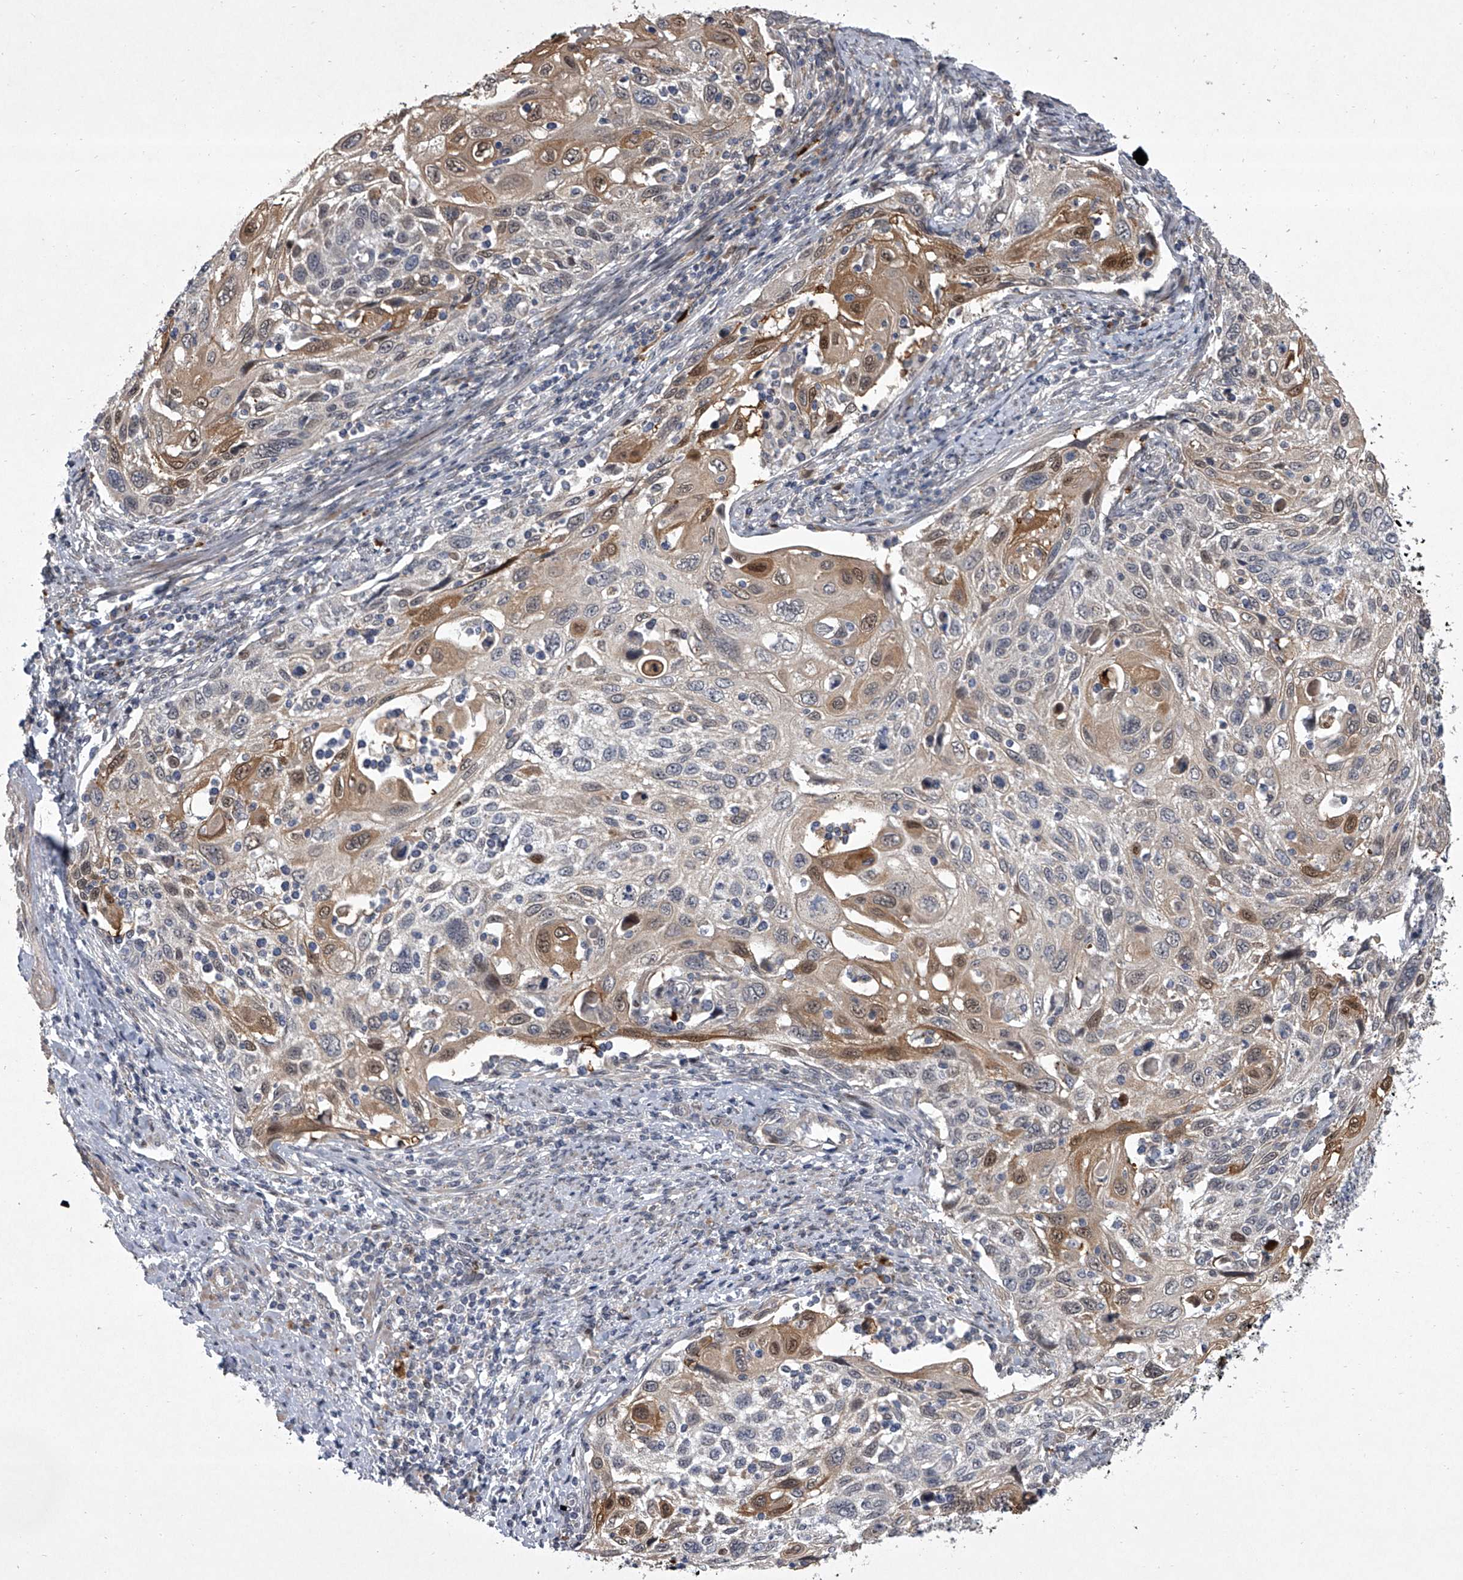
{"staining": {"intensity": "moderate", "quantity": "<25%", "location": "cytoplasmic/membranous,nuclear"}, "tissue": "cervical cancer", "cell_type": "Tumor cells", "image_type": "cancer", "snomed": [{"axis": "morphology", "description": "Squamous cell carcinoma, NOS"}, {"axis": "topography", "description": "Cervix"}], "caption": "Cervical cancer (squamous cell carcinoma) tissue demonstrates moderate cytoplasmic/membranous and nuclear staining in about <25% of tumor cells (Brightfield microscopy of DAB IHC at high magnification).", "gene": "HEATR6", "patient": {"sex": "female", "age": 70}}